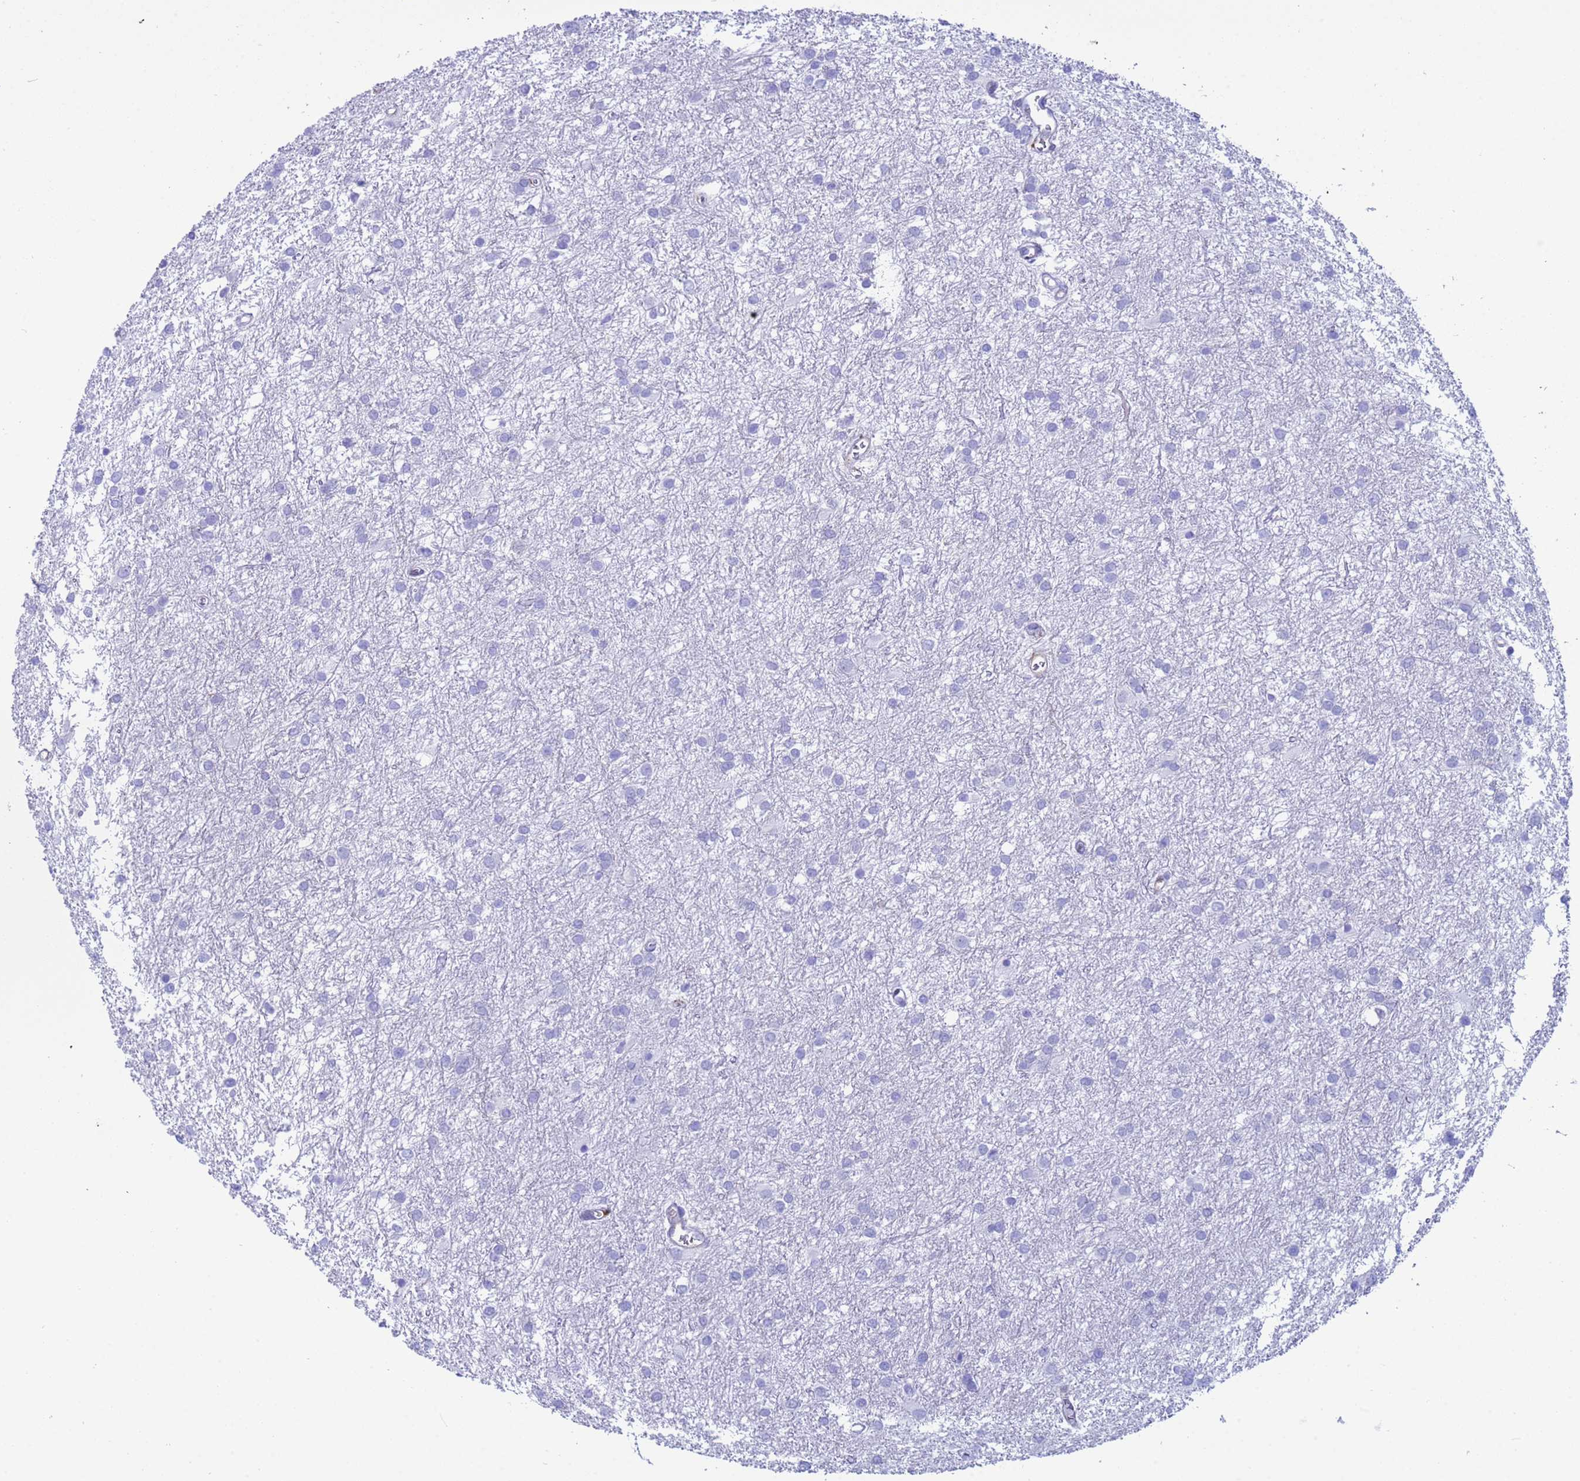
{"staining": {"intensity": "negative", "quantity": "none", "location": "none"}, "tissue": "glioma", "cell_type": "Tumor cells", "image_type": "cancer", "snomed": [{"axis": "morphology", "description": "Glioma, malignant, High grade"}, {"axis": "topography", "description": "Brain"}], "caption": "DAB immunohistochemical staining of human glioma reveals no significant positivity in tumor cells. (Immunohistochemistry, brightfield microscopy, high magnification).", "gene": "AKR1C2", "patient": {"sex": "female", "age": 50}}